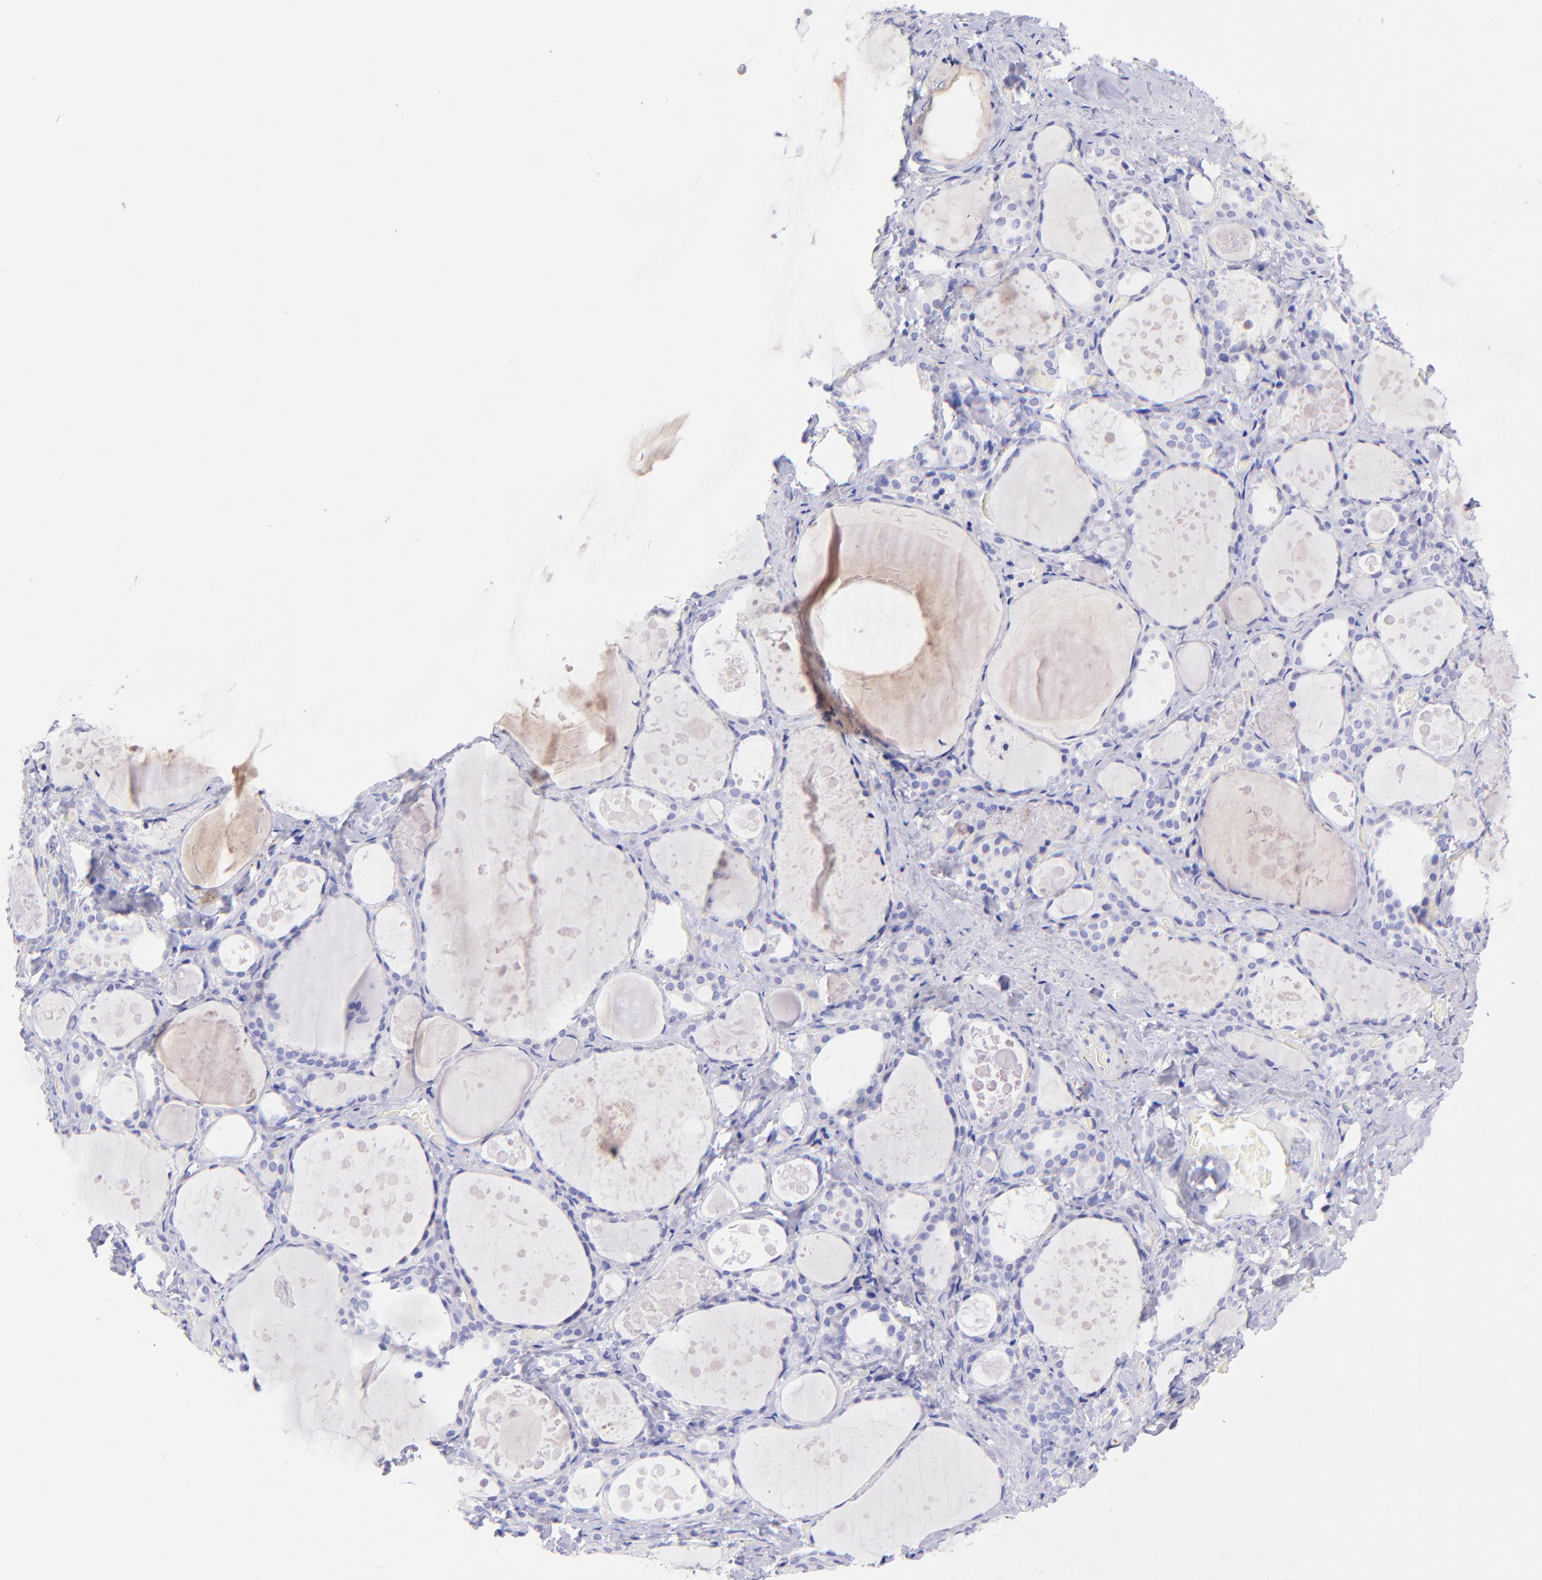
{"staining": {"intensity": "negative", "quantity": "none", "location": "none"}, "tissue": "thyroid gland", "cell_type": "Glandular cells", "image_type": "normal", "snomed": [{"axis": "morphology", "description": "Normal tissue, NOS"}, {"axis": "topography", "description": "Thyroid gland"}], "caption": "This is an immunohistochemistry (IHC) image of benign human thyroid gland. There is no expression in glandular cells.", "gene": "RAB3B", "patient": {"sex": "female", "age": 75}}